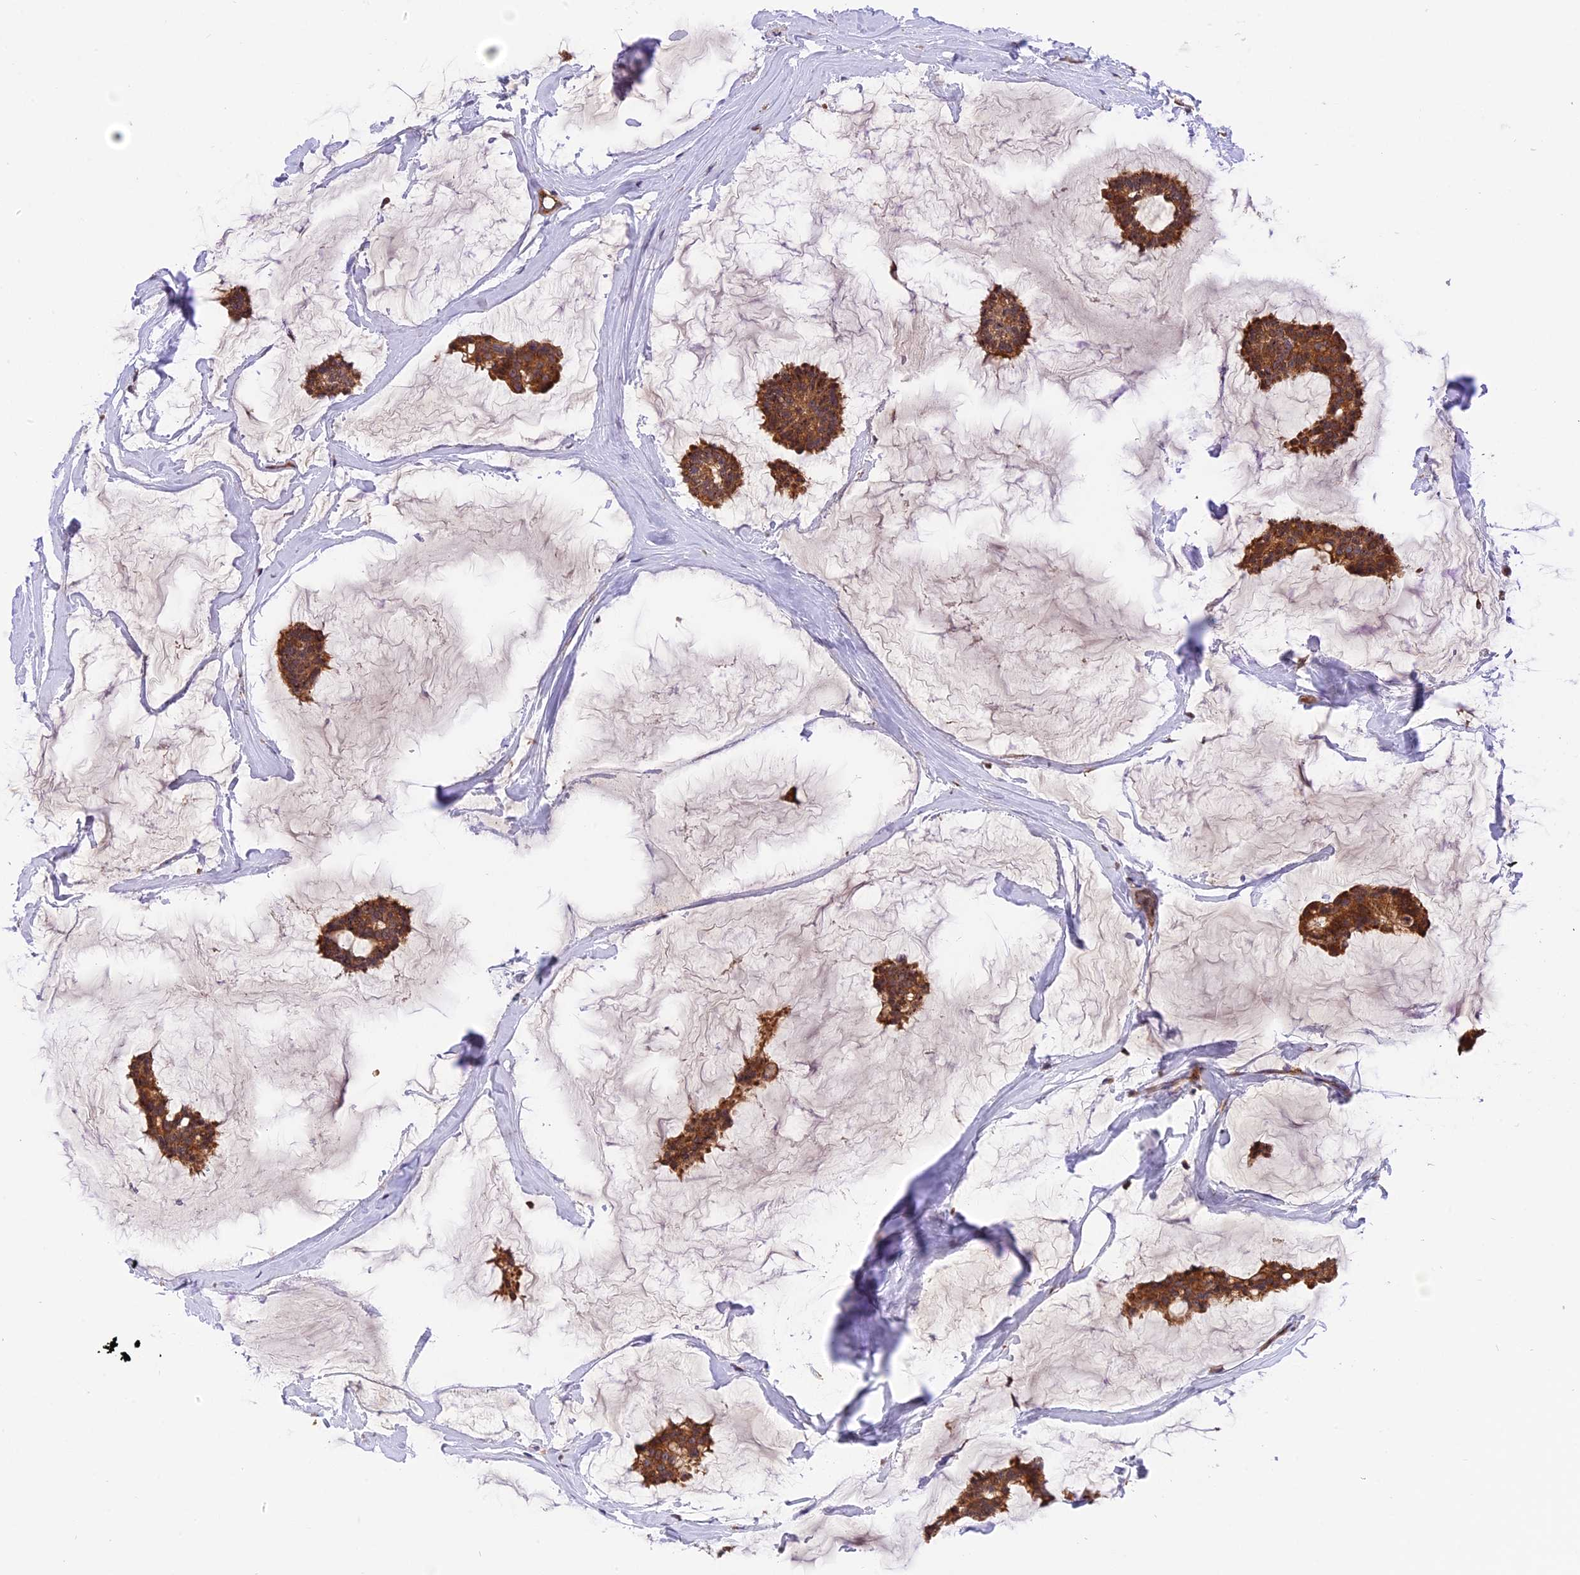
{"staining": {"intensity": "moderate", "quantity": ">75%", "location": "cytoplasmic/membranous"}, "tissue": "breast cancer", "cell_type": "Tumor cells", "image_type": "cancer", "snomed": [{"axis": "morphology", "description": "Duct carcinoma"}, {"axis": "topography", "description": "Breast"}], "caption": "Immunohistochemistry image of neoplastic tissue: breast intraductal carcinoma stained using immunohistochemistry (IHC) demonstrates medium levels of moderate protein expression localized specifically in the cytoplasmic/membranous of tumor cells, appearing as a cytoplasmic/membranous brown color.", "gene": "PEX3", "patient": {"sex": "female", "age": 93}}